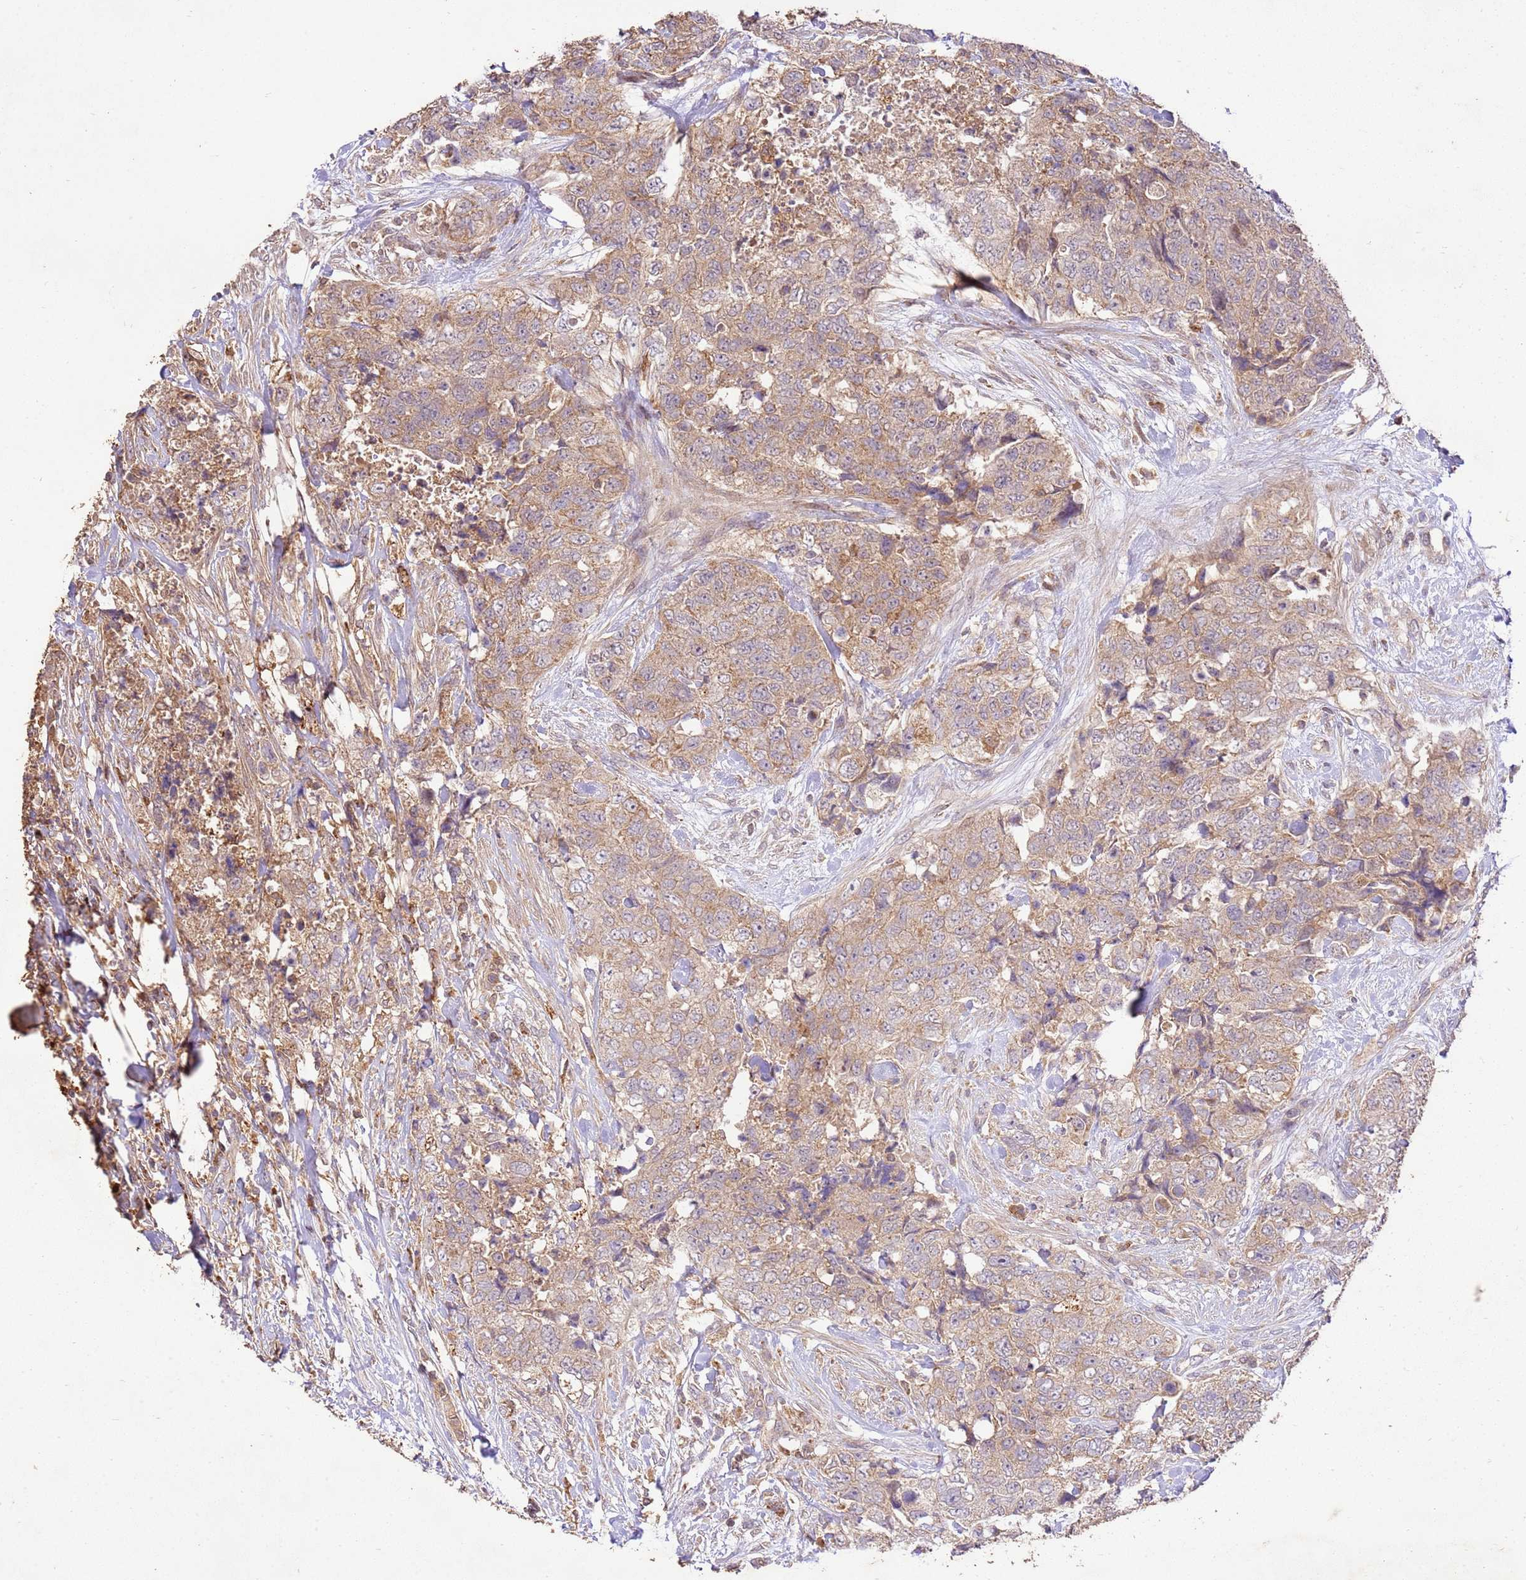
{"staining": {"intensity": "weak", "quantity": ">75%", "location": "cytoplasmic/membranous"}, "tissue": "urothelial cancer", "cell_type": "Tumor cells", "image_type": "cancer", "snomed": [{"axis": "morphology", "description": "Urothelial carcinoma, High grade"}, {"axis": "topography", "description": "Urinary bladder"}], "caption": "There is low levels of weak cytoplasmic/membranous positivity in tumor cells of urothelial cancer, as demonstrated by immunohistochemical staining (brown color).", "gene": "LRRC28", "patient": {"sex": "female", "age": 78}}